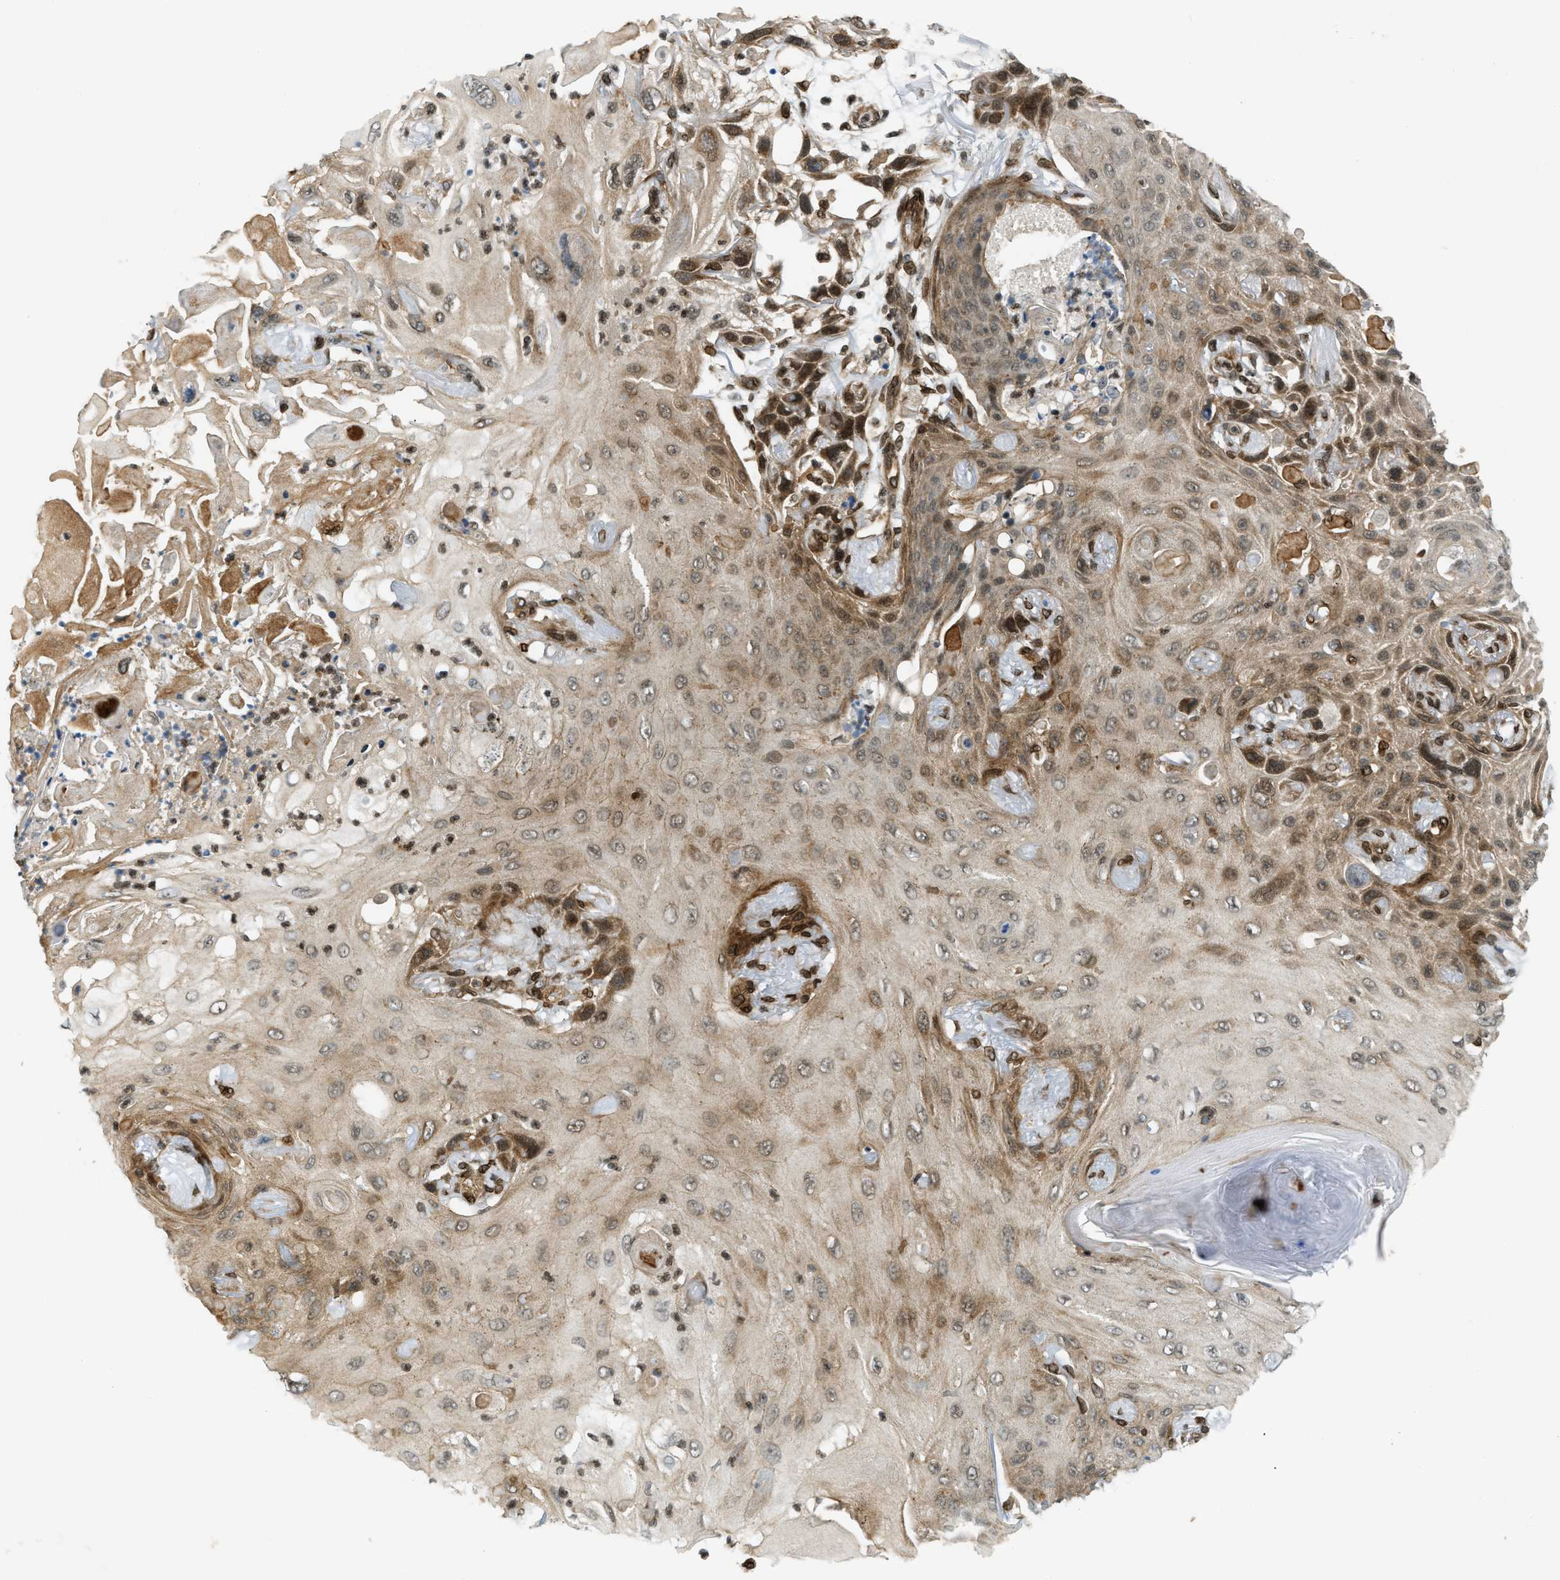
{"staining": {"intensity": "moderate", "quantity": ">75%", "location": "cytoplasmic/membranous,nuclear"}, "tissue": "skin cancer", "cell_type": "Tumor cells", "image_type": "cancer", "snomed": [{"axis": "morphology", "description": "Squamous cell carcinoma, NOS"}, {"axis": "topography", "description": "Skin"}], "caption": "Immunohistochemistry photomicrograph of squamous cell carcinoma (skin) stained for a protein (brown), which displays medium levels of moderate cytoplasmic/membranous and nuclear expression in about >75% of tumor cells.", "gene": "SYNE1", "patient": {"sex": "female", "age": 77}}